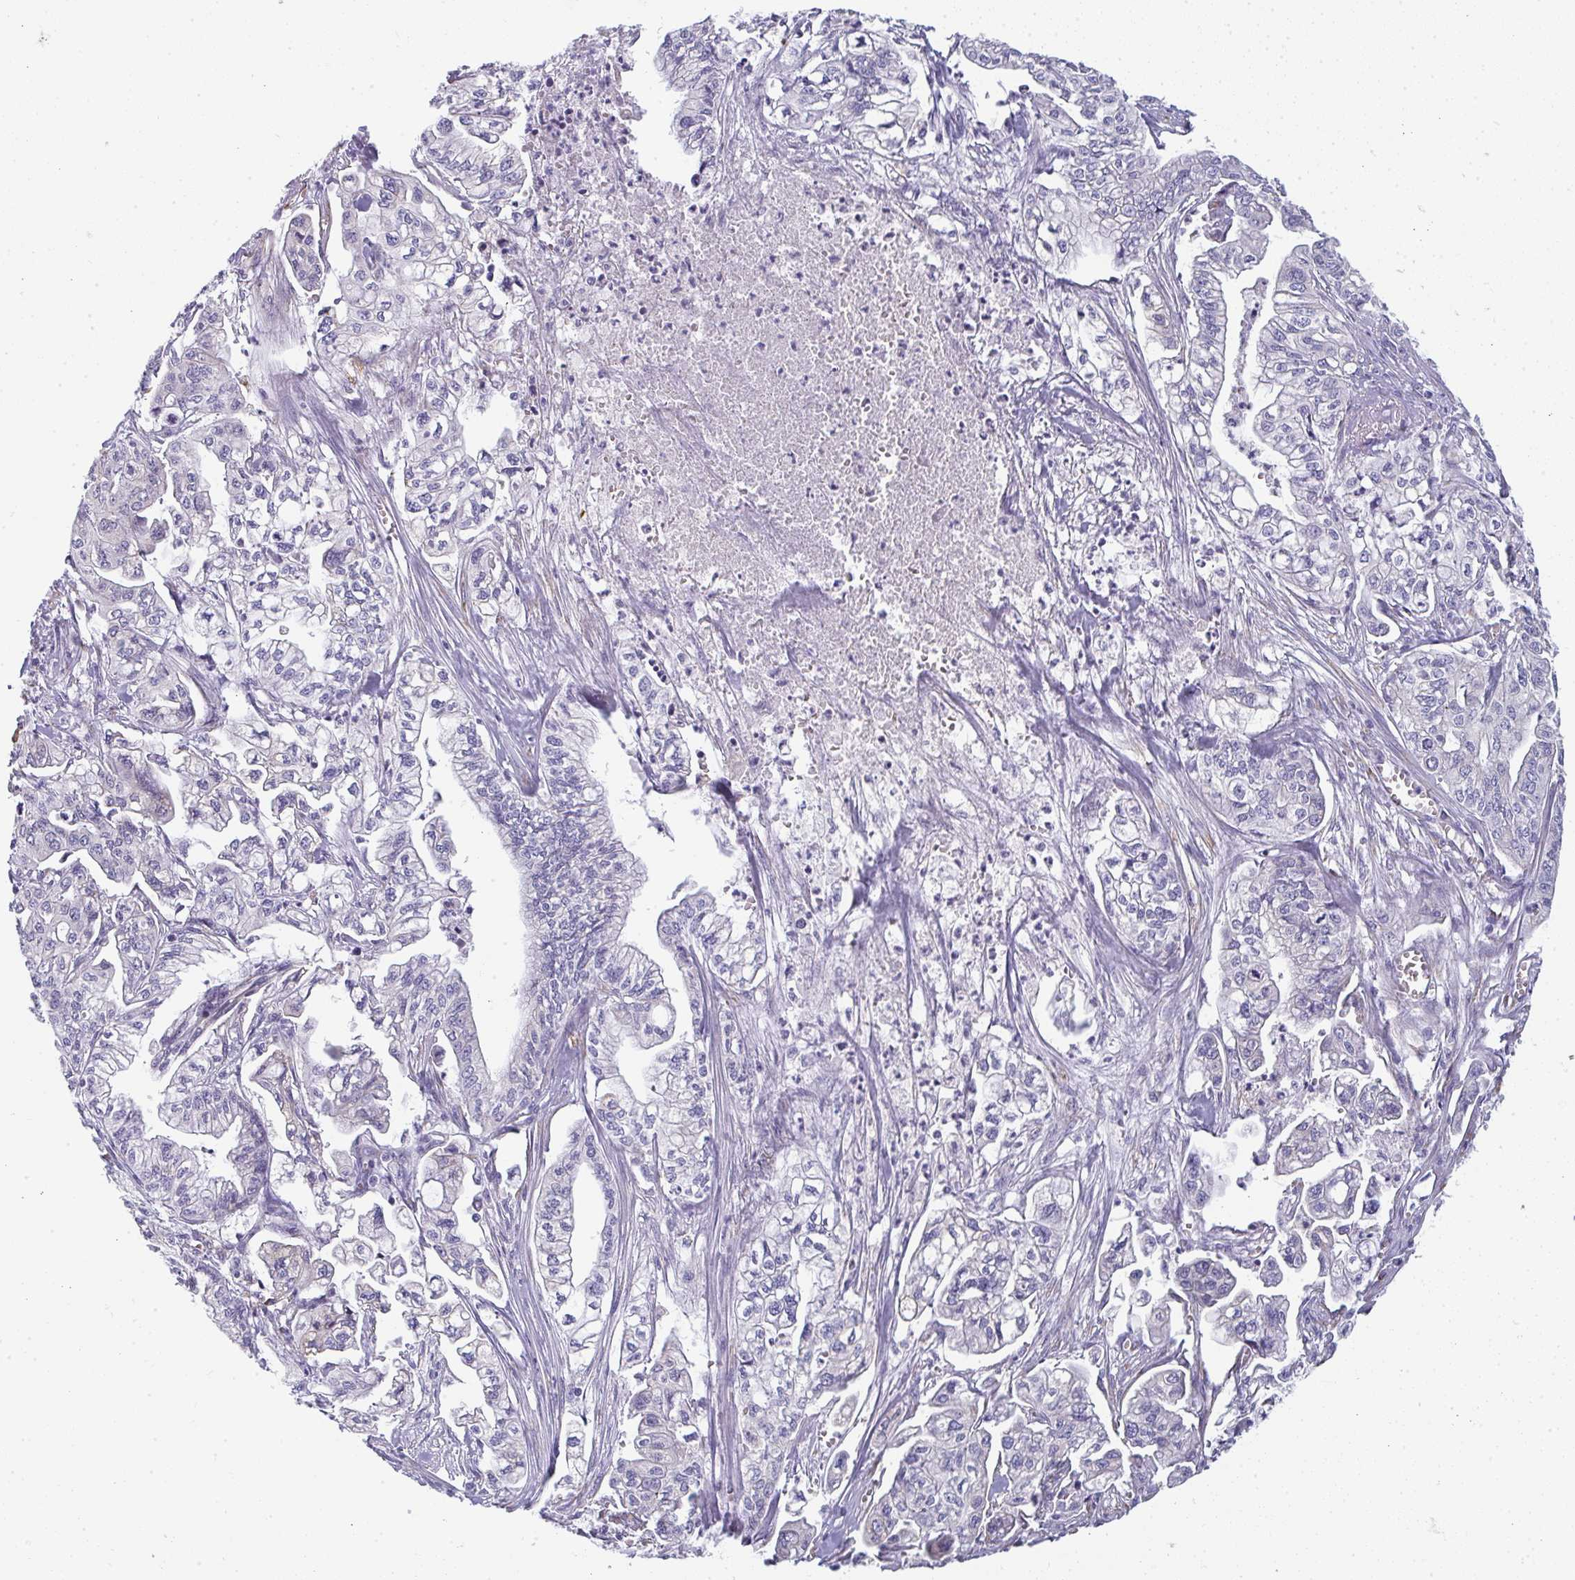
{"staining": {"intensity": "negative", "quantity": "none", "location": "none"}, "tissue": "pancreatic cancer", "cell_type": "Tumor cells", "image_type": "cancer", "snomed": [{"axis": "morphology", "description": "Adenocarcinoma, NOS"}, {"axis": "topography", "description": "Pancreas"}], "caption": "This is an immunohistochemistry histopathology image of pancreatic cancer (adenocarcinoma). There is no expression in tumor cells.", "gene": "SHROOM1", "patient": {"sex": "male", "age": 68}}